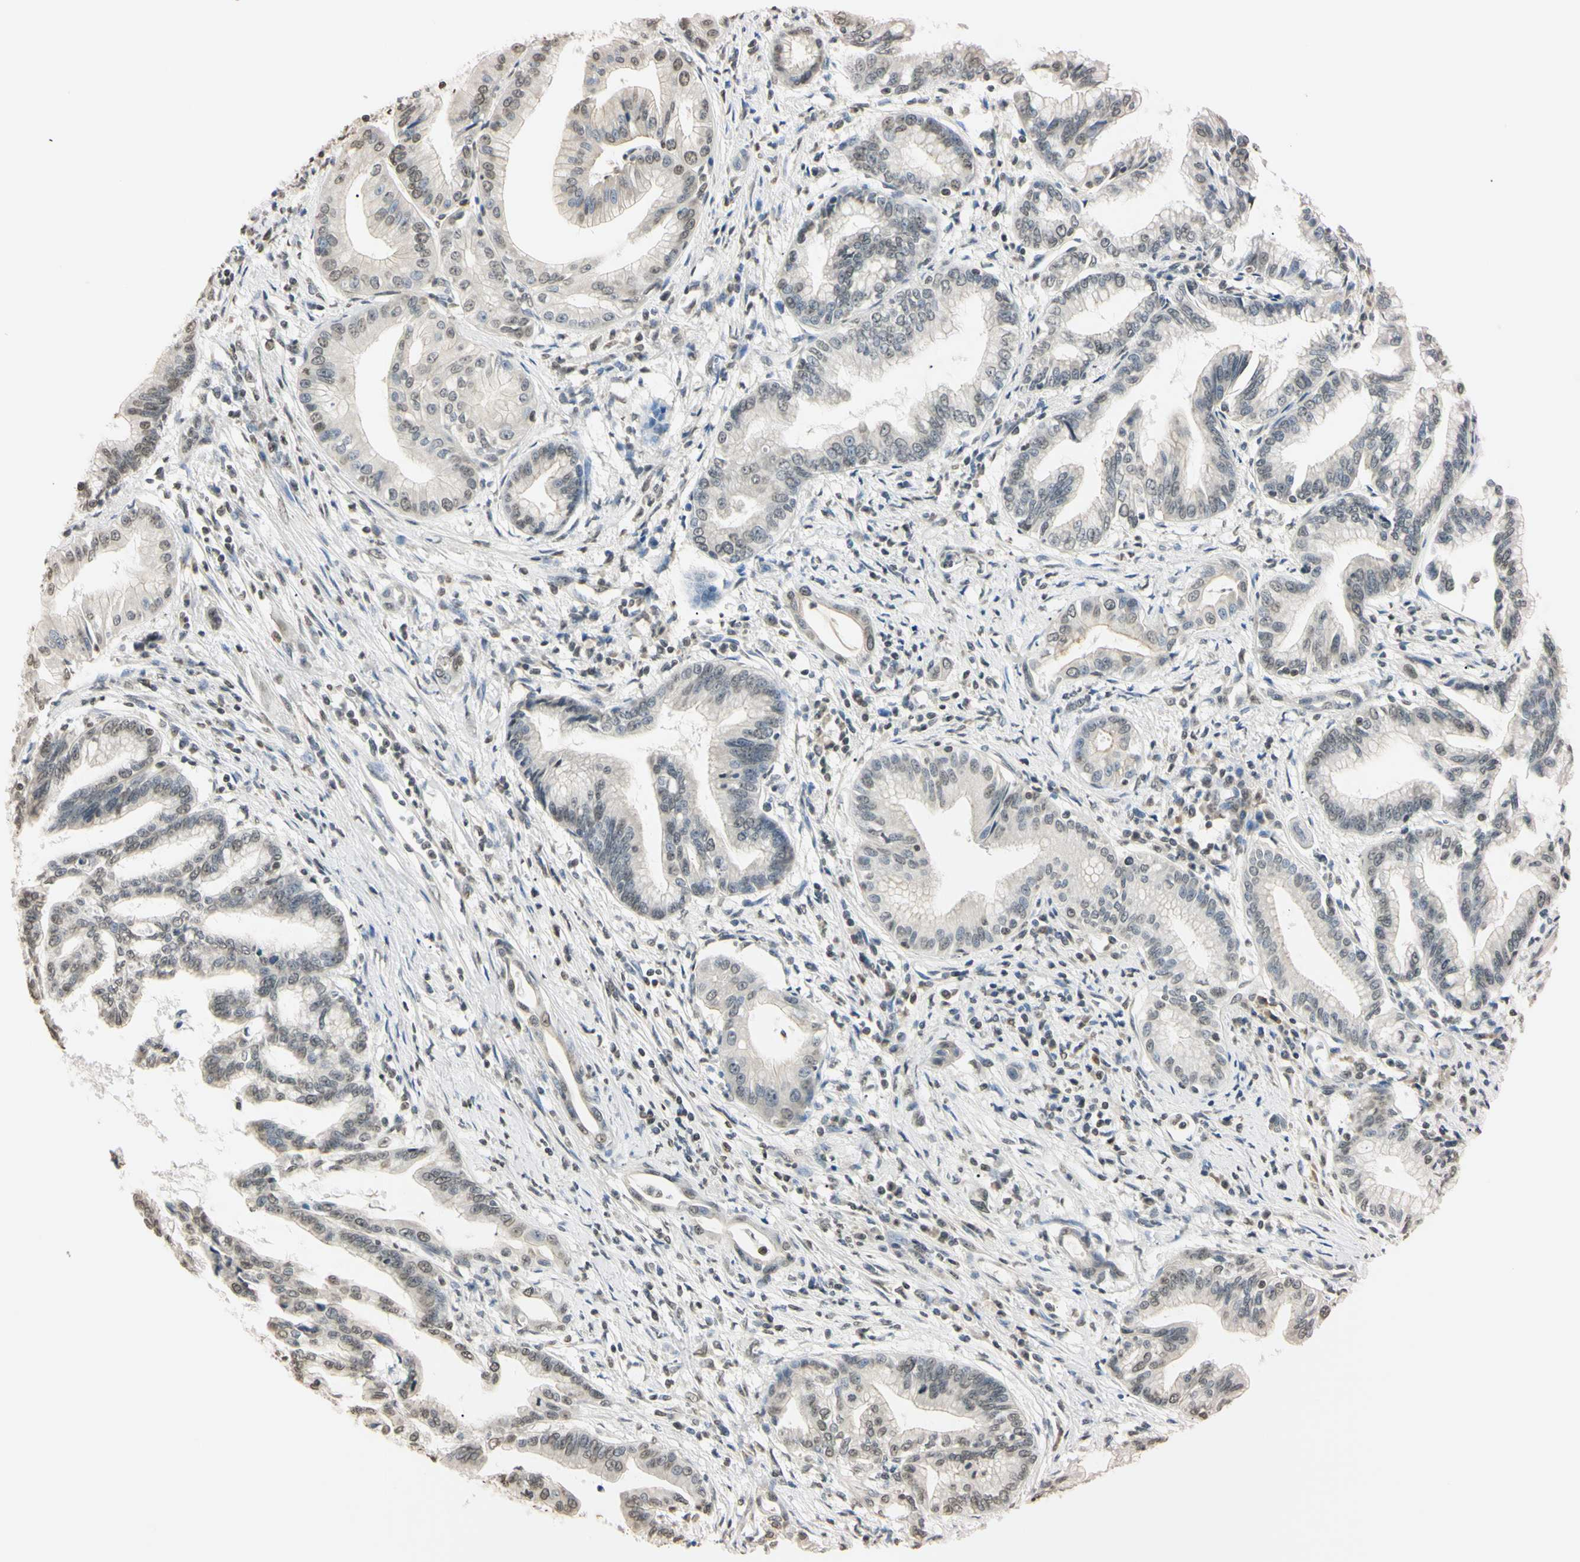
{"staining": {"intensity": "weak", "quantity": "<25%", "location": "nuclear"}, "tissue": "pancreatic cancer", "cell_type": "Tumor cells", "image_type": "cancer", "snomed": [{"axis": "morphology", "description": "Adenocarcinoma, NOS"}, {"axis": "topography", "description": "Pancreas"}], "caption": "A high-resolution photomicrograph shows immunohistochemistry (IHC) staining of adenocarcinoma (pancreatic), which shows no significant staining in tumor cells. The staining is performed using DAB (3,3'-diaminobenzidine) brown chromogen with nuclei counter-stained in using hematoxylin.", "gene": "CDC45", "patient": {"sex": "female", "age": 64}}